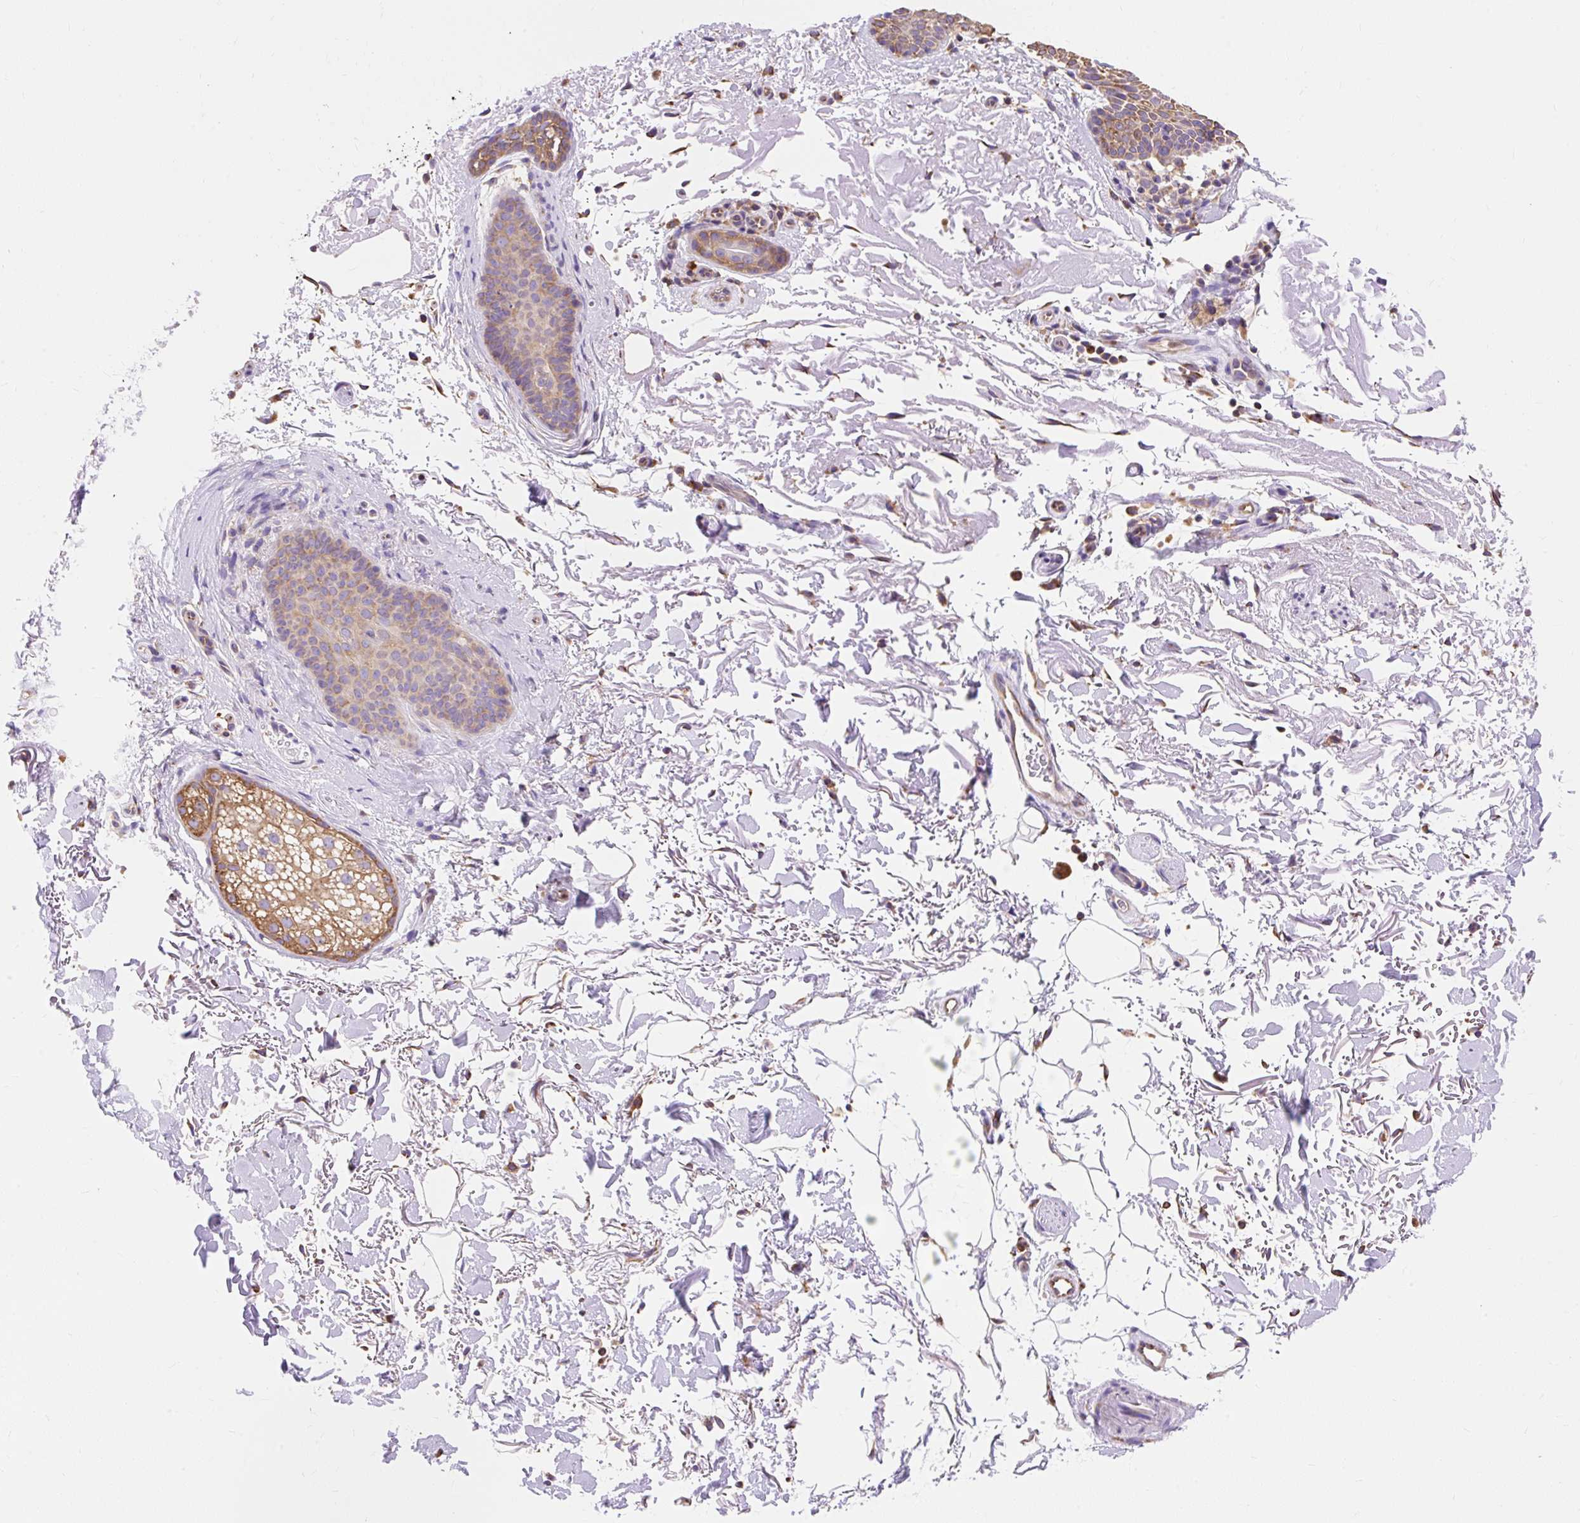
{"staining": {"intensity": "weak", "quantity": ">75%", "location": "cytoplasmic/membranous"}, "tissue": "skin cancer", "cell_type": "Tumor cells", "image_type": "cancer", "snomed": [{"axis": "morphology", "description": "Basal cell carcinoma"}, {"axis": "topography", "description": "Skin"}], "caption": "The histopathology image reveals a brown stain indicating the presence of a protein in the cytoplasmic/membranous of tumor cells in skin basal cell carcinoma. The staining was performed using DAB to visualize the protein expression in brown, while the nuclei were stained in blue with hematoxylin (Magnification: 20x).", "gene": "RPS17", "patient": {"sex": "female", "age": 77}}